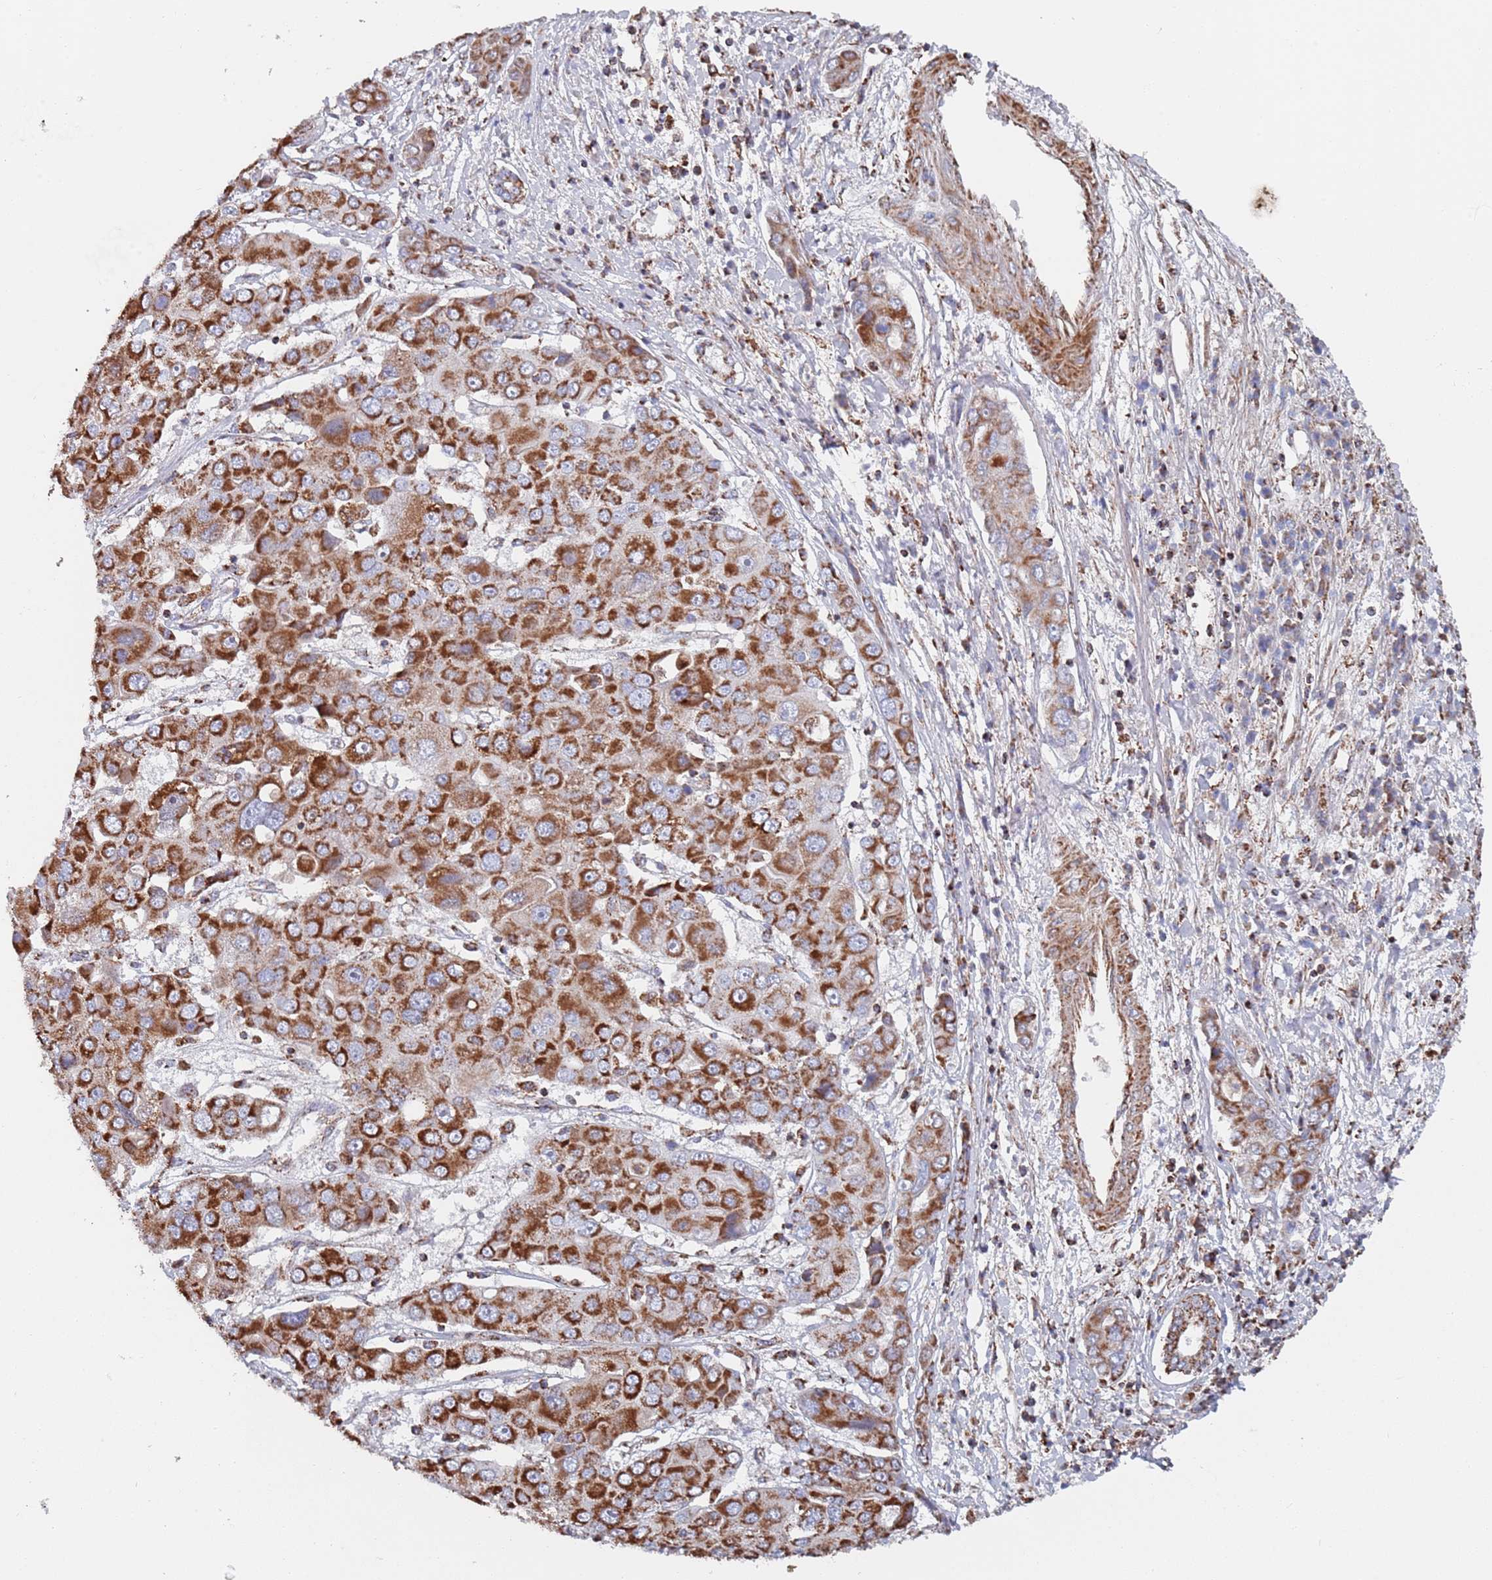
{"staining": {"intensity": "strong", "quantity": ">75%", "location": "cytoplasmic/membranous"}, "tissue": "liver cancer", "cell_type": "Tumor cells", "image_type": "cancer", "snomed": [{"axis": "morphology", "description": "Cholangiocarcinoma"}, {"axis": "topography", "description": "Liver"}], "caption": "The histopathology image reveals a brown stain indicating the presence of a protein in the cytoplasmic/membranous of tumor cells in cholangiocarcinoma (liver).", "gene": "PGP", "patient": {"sex": "male", "age": 67}}